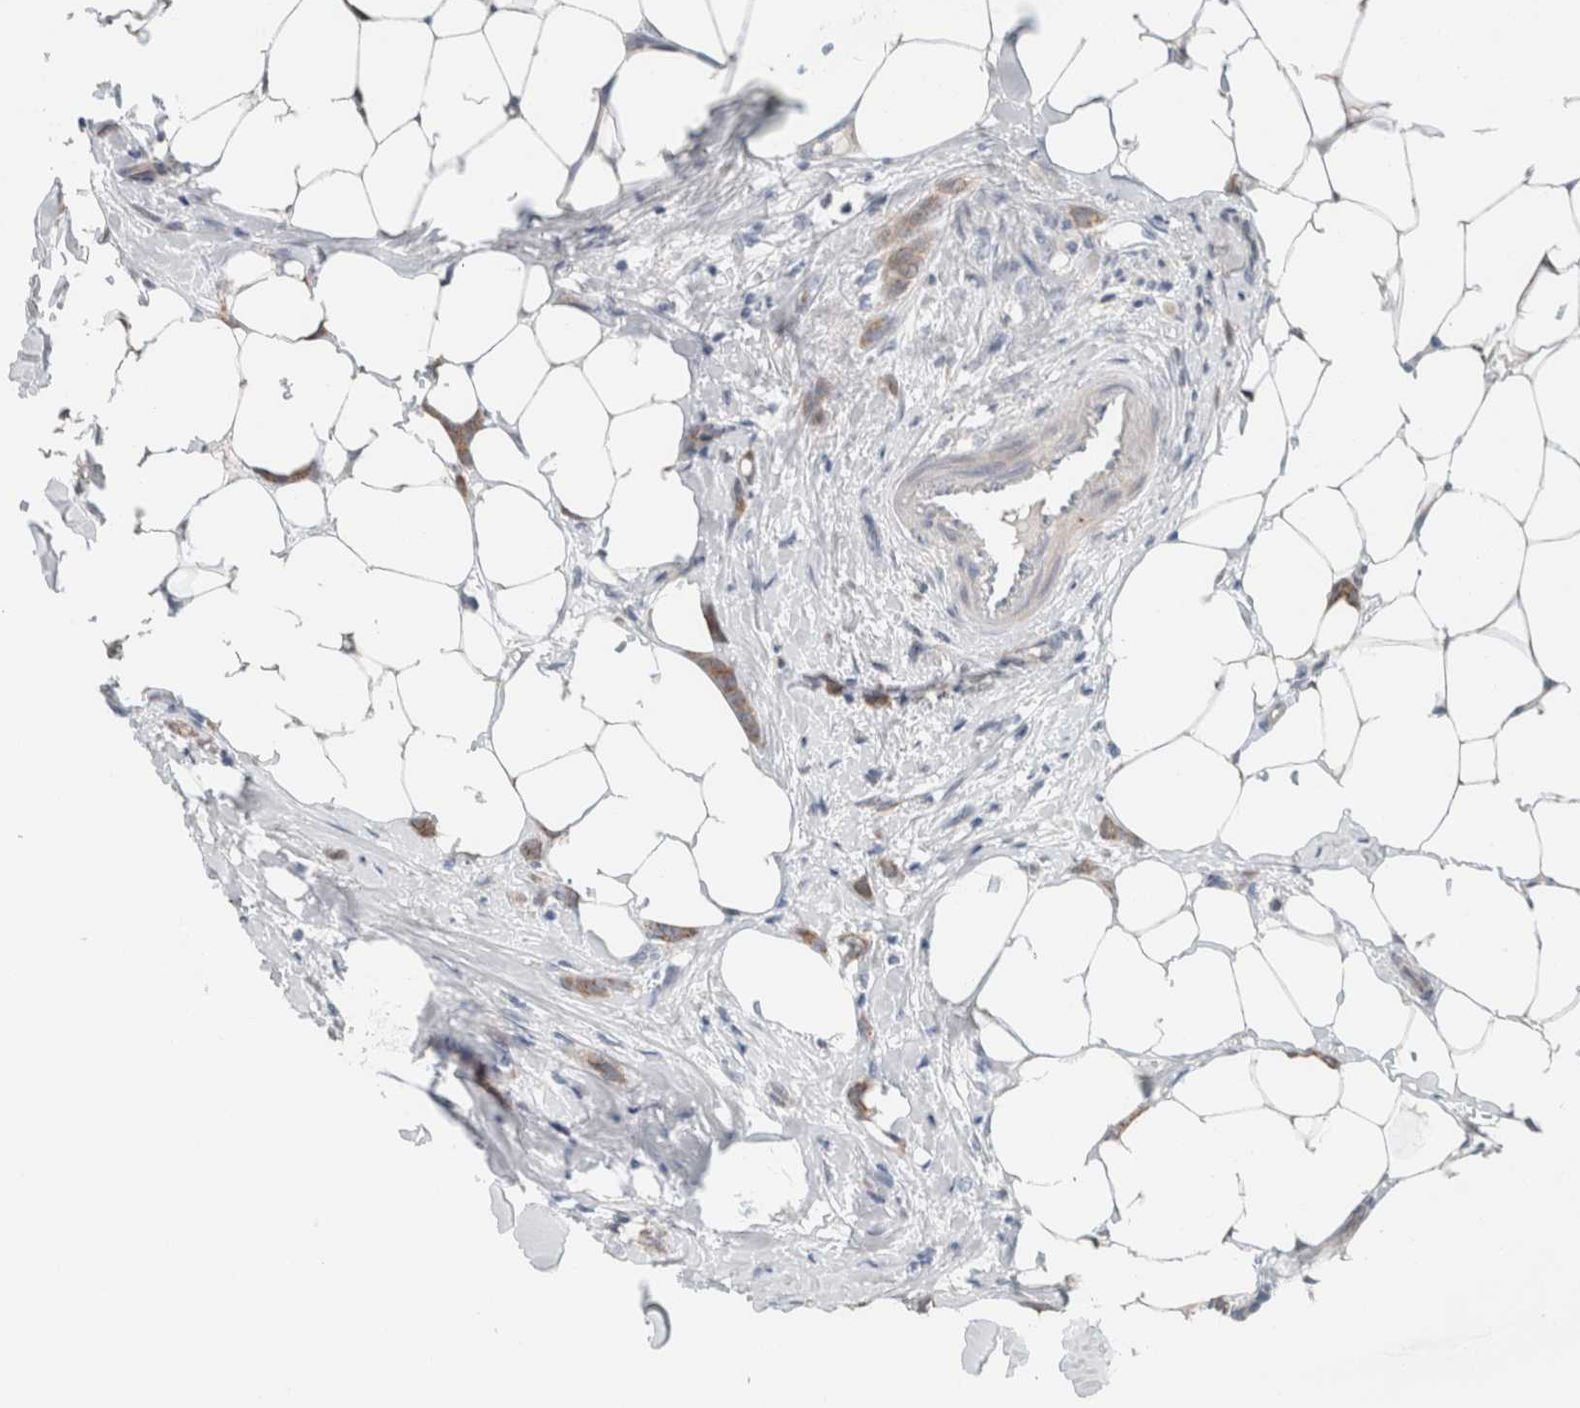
{"staining": {"intensity": "moderate", "quantity": ">75%", "location": "cytoplasmic/membranous"}, "tissue": "breast cancer", "cell_type": "Tumor cells", "image_type": "cancer", "snomed": [{"axis": "morphology", "description": "Lobular carcinoma, in situ"}, {"axis": "morphology", "description": "Lobular carcinoma"}, {"axis": "topography", "description": "Breast"}], "caption": "This is an image of immunohistochemistry (IHC) staining of breast cancer (lobular carcinoma), which shows moderate expression in the cytoplasmic/membranous of tumor cells.", "gene": "CRAT", "patient": {"sex": "female", "age": 41}}